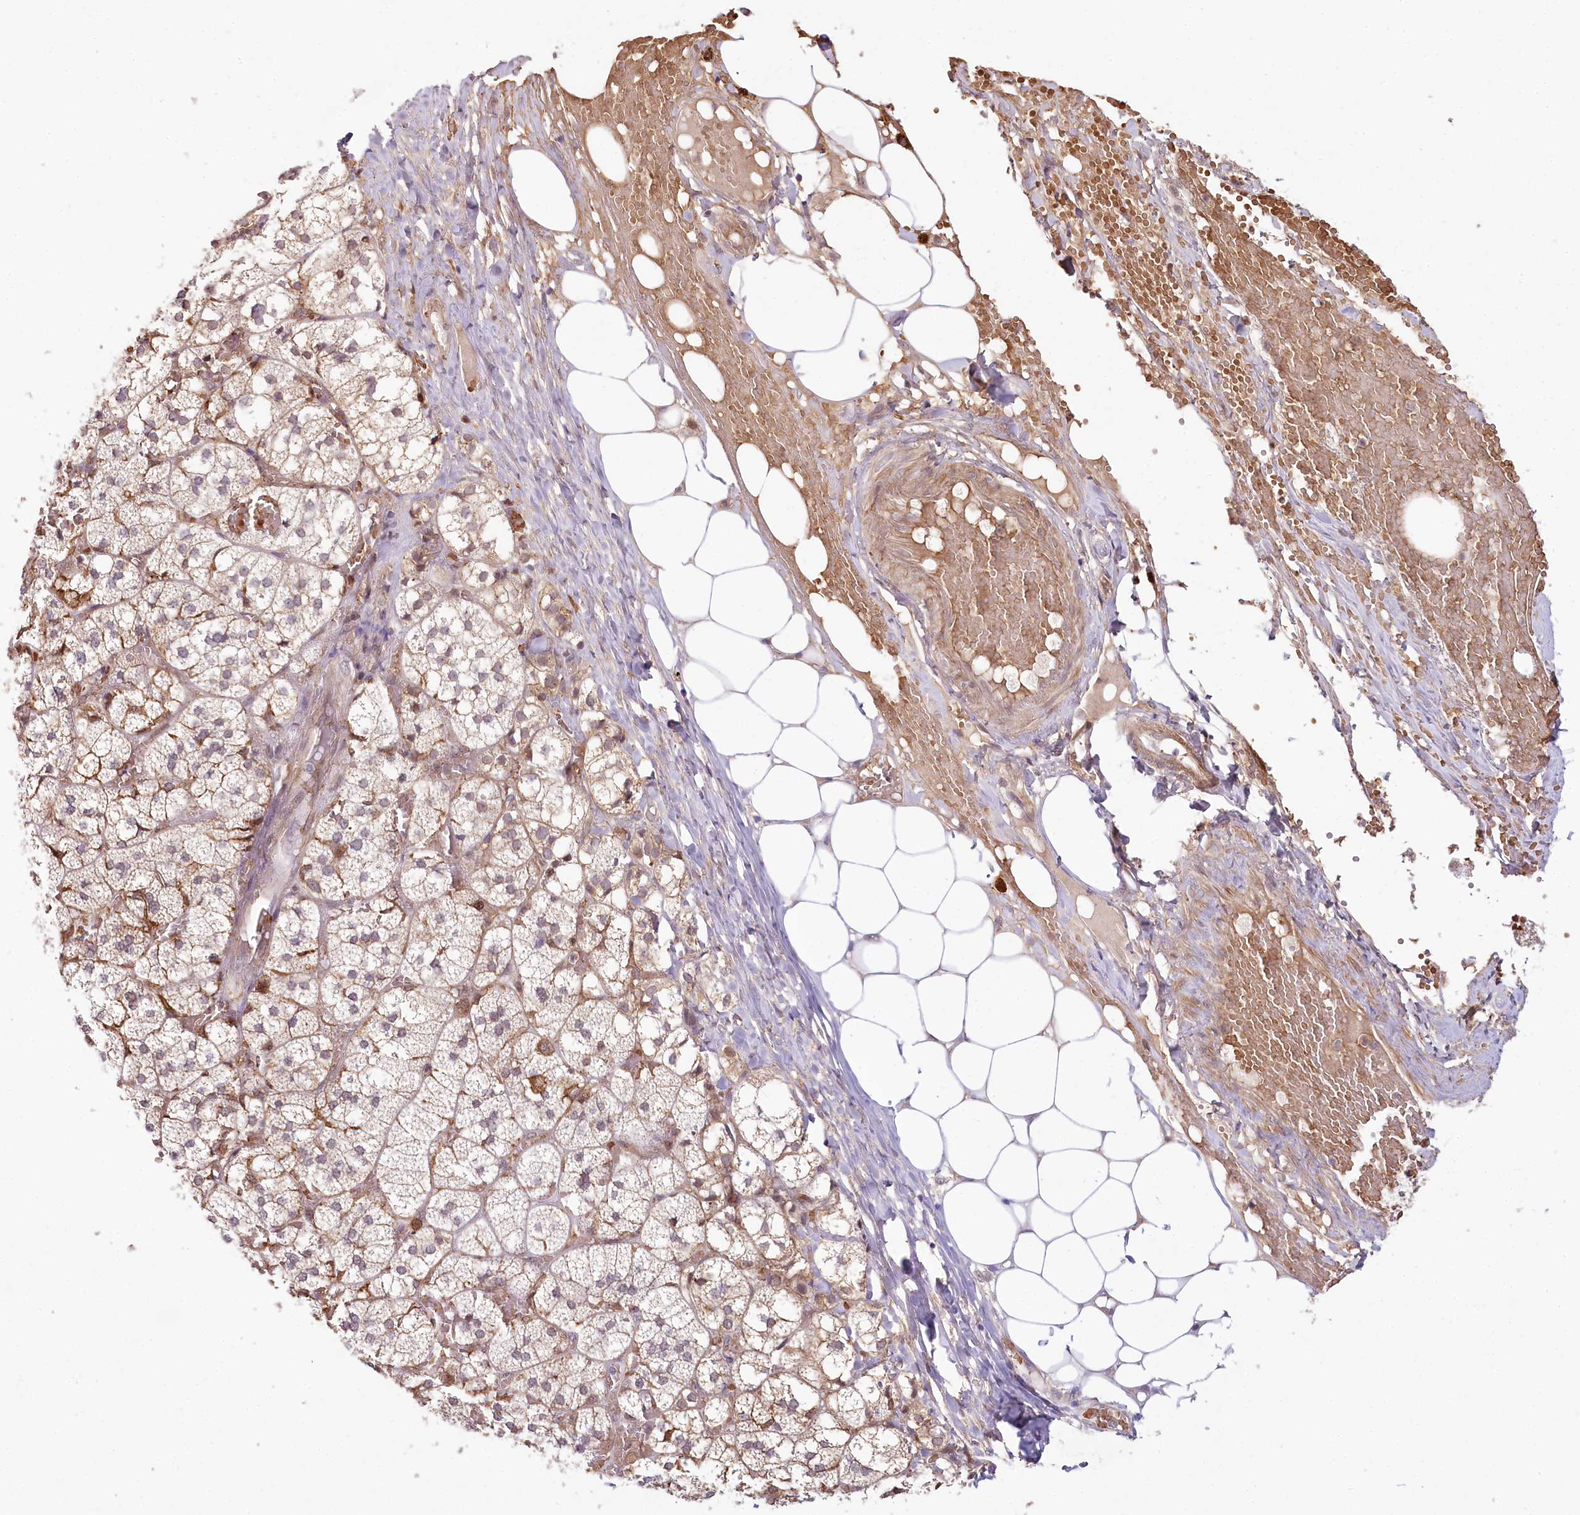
{"staining": {"intensity": "weak", "quantity": "25%-75%", "location": "cytoplasmic/membranous"}, "tissue": "adrenal gland", "cell_type": "Glandular cells", "image_type": "normal", "snomed": [{"axis": "morphology", "description": "Normal tissue, NOS"}, {"axis": "topography", "description": "Adrenal gland"}], "caption": "Adrenal gland stained with DAB (3,3'-diaminobenzidine) IHC reveals low levels of weak cytoplasmic/membranous staining in approximately 25%-75% of glandular cells.", "gene": "TUBGCP2", "patient": {"sex": "female", "age": 61}}